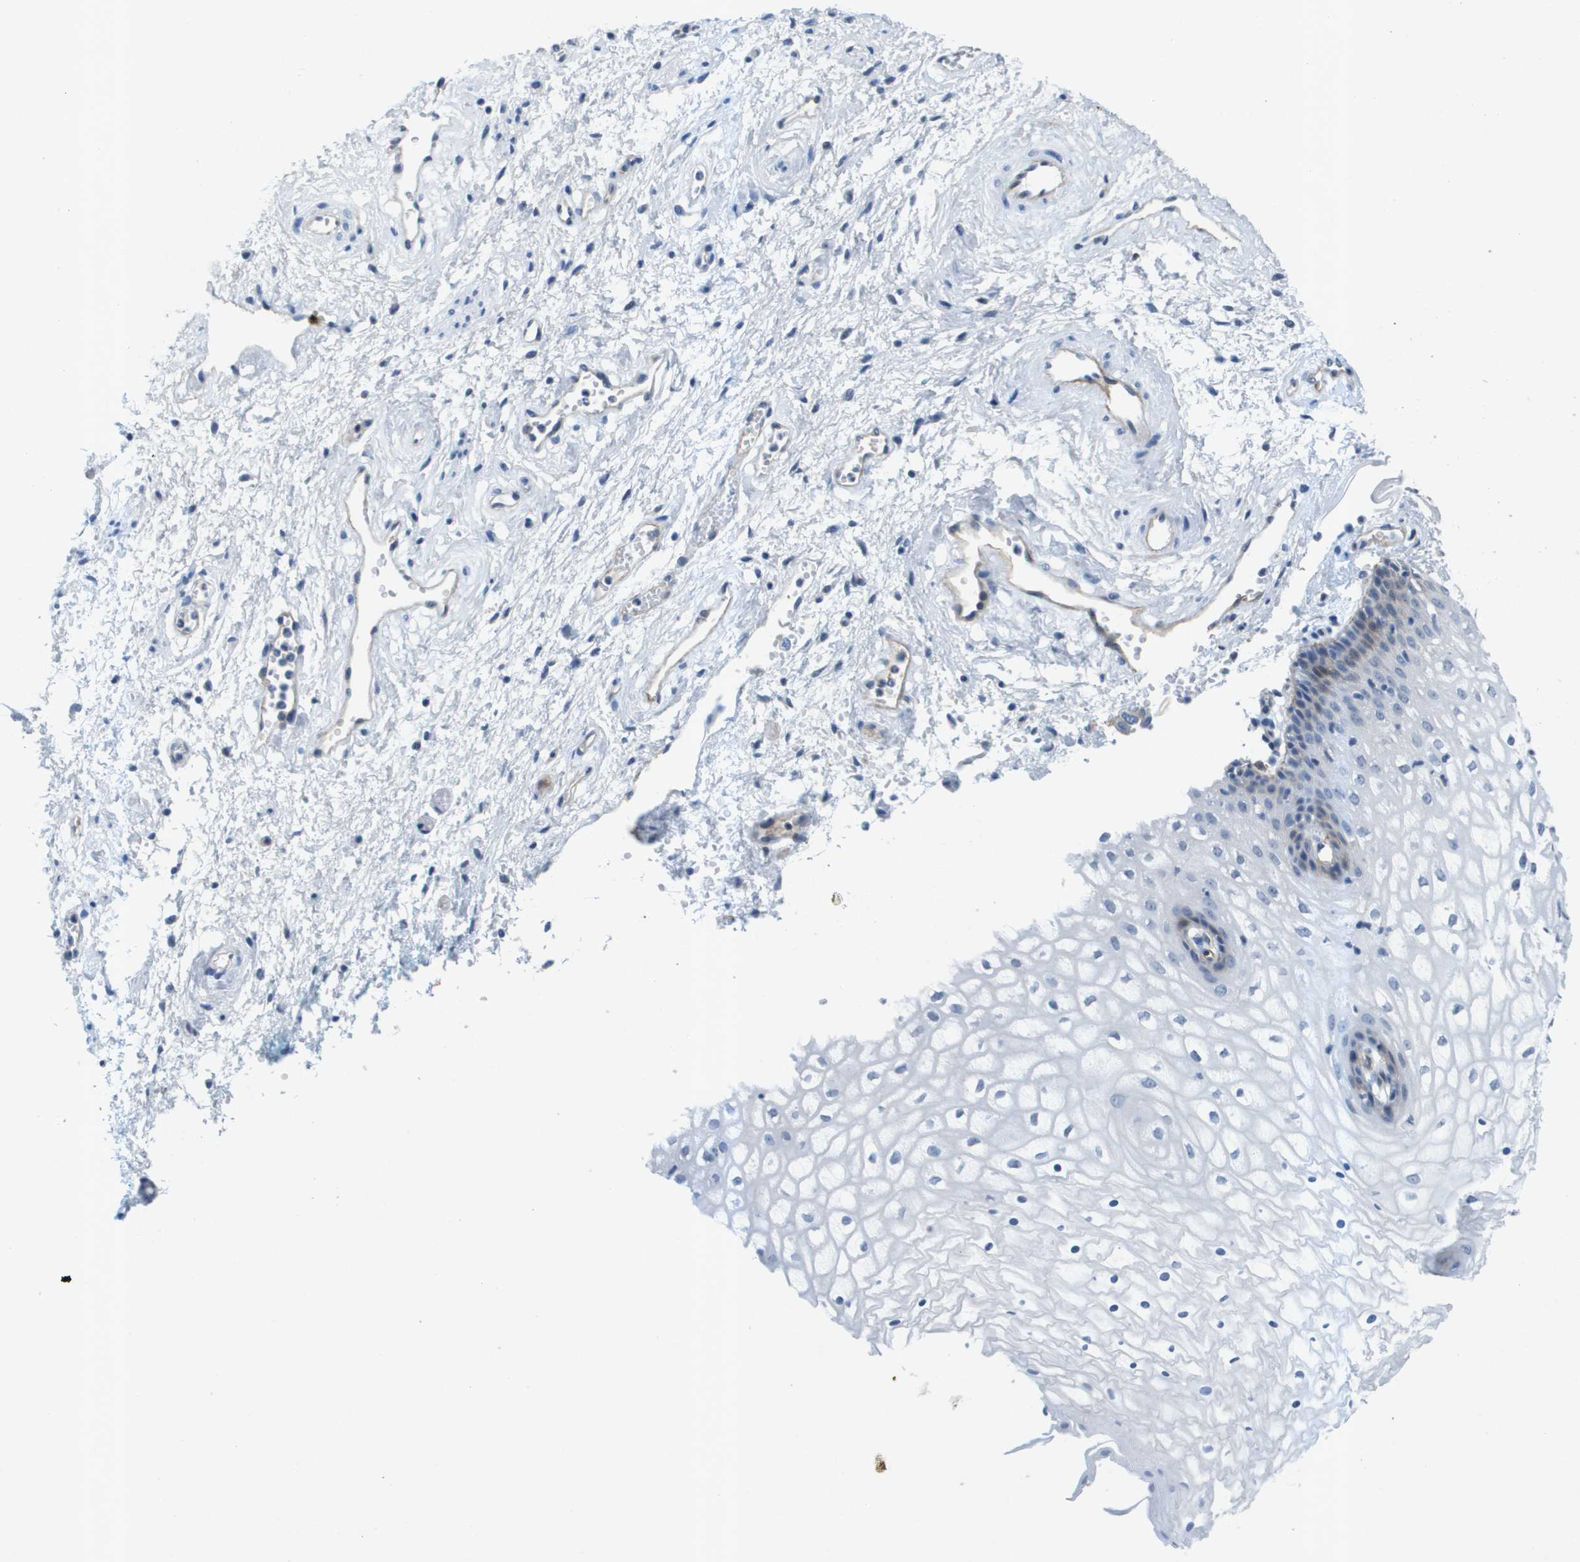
{"staining": {"intensity": "weak", "quantity": "<25%", "location": "cytoplasmic/membranous"}, "tissue": "vagina", "cell_type": "Squamous epithelial cells", "image_type": "normal", "snomed": [{"axis": "morphology", "description": "Normal tissue, NOS"}, {"axis": "topography", "description": "Vagina"}], "caption": "DAB (3,3'-diaminobenzidine) immunohistochemical staining of unremarkable human vagina shows no significant positivity in squamous epithelial cells.", "gene": "ITGA6", "patient": {"sex": "female", "age": 34}}